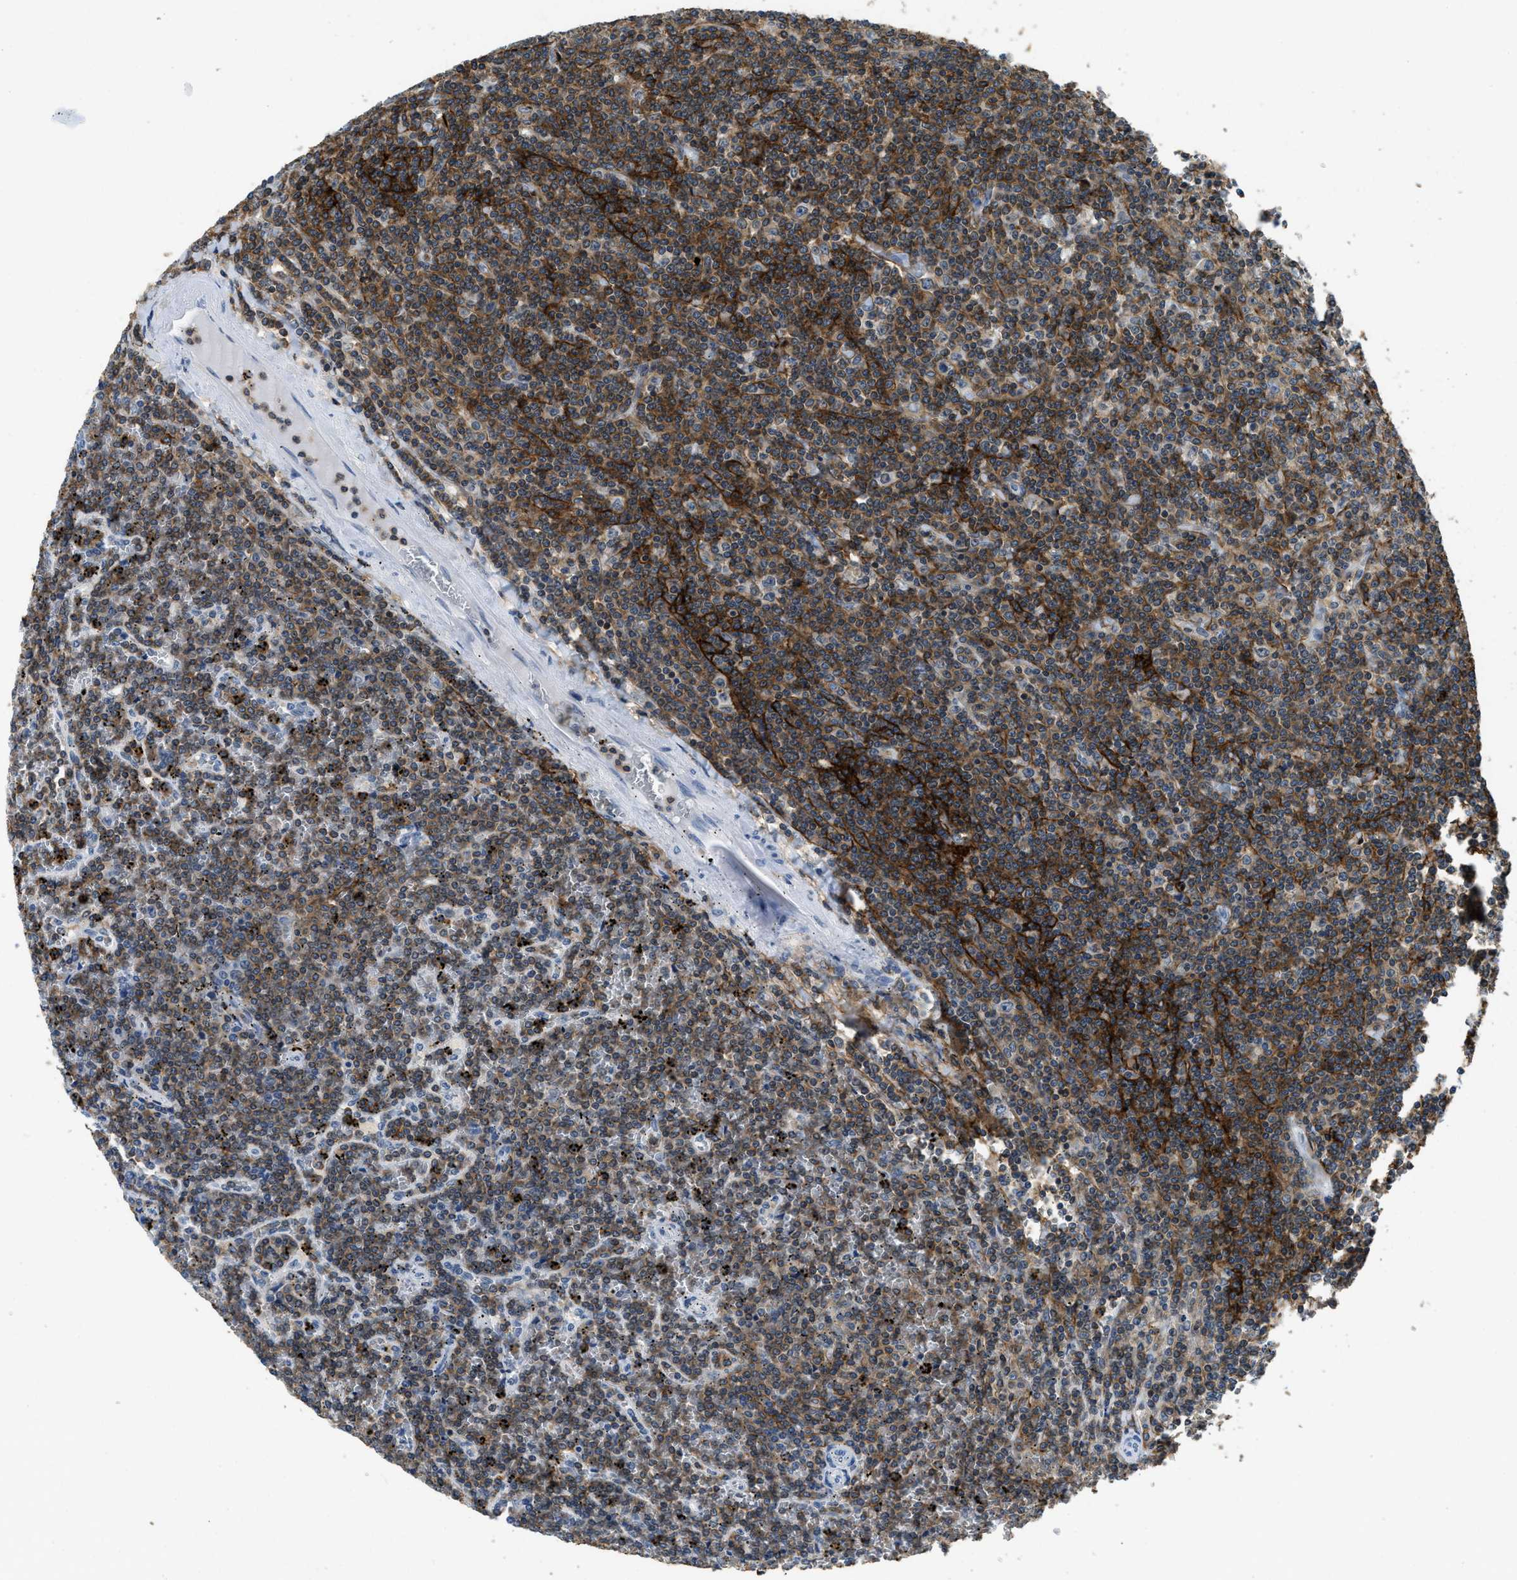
{"staining": {"intensity": "moderate", "quantity": ">75%", "location": "cytoplasmic/membranous"}, "tissue": "lymphoma", "cell_type": "Tumor cells", "image_type": "cancer", "snomed": [{"axis": "morphology", "description": "Malignant lymphoma, non-Hodgkin's type, Low grade"}, {"axis": "topography", "description": "Spleen"}], "caption": "Moderate cytoplasmic/membranous expression for a protein is present in about >75% of tumor cells of malignant lymphoma, non-Hodgkin's type (low-grade) using immunohistochemistry (IHC).", "gene": "FAM151A", "patient": {"sex": "female", "age": 19}}